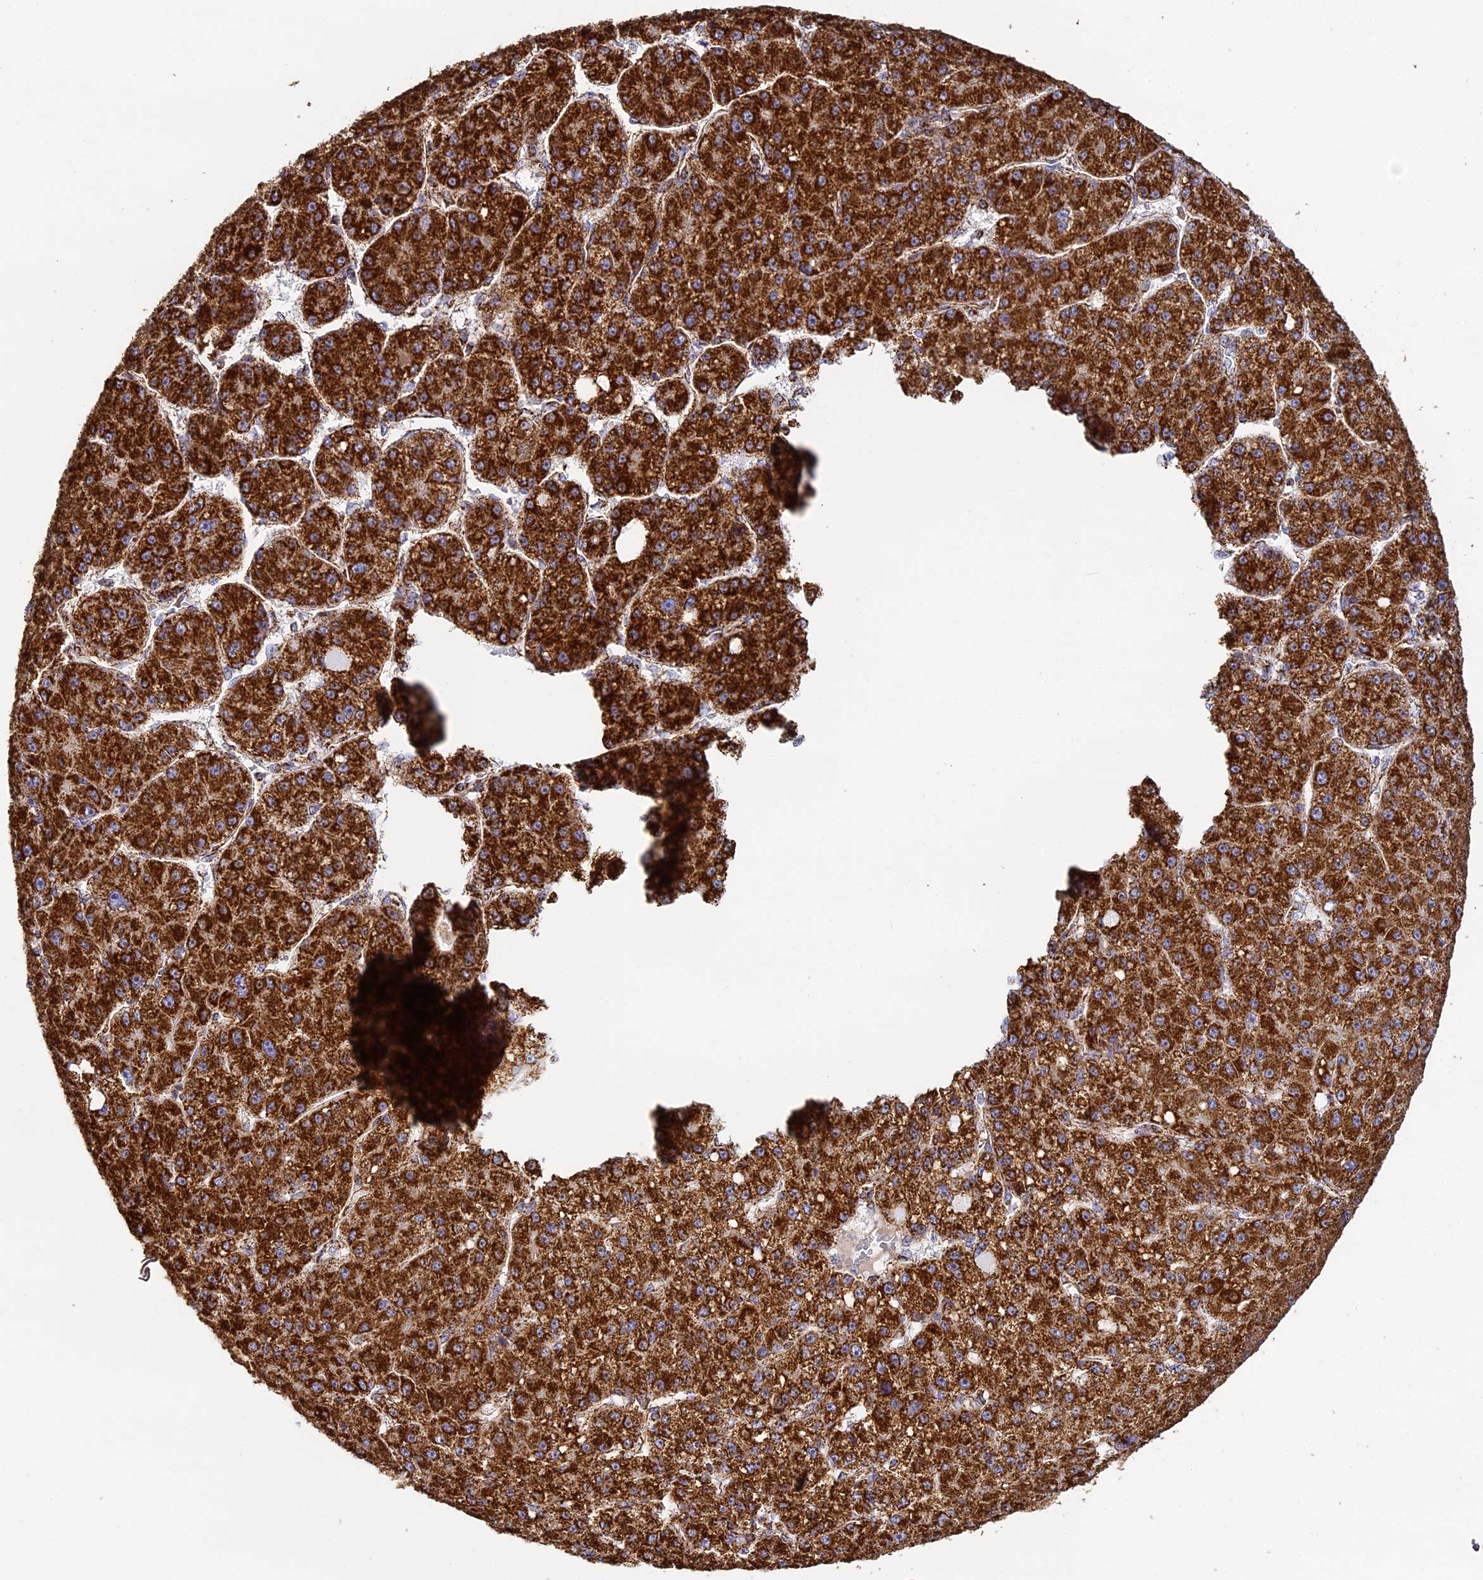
{"staining": {"intensity": "strong", "quantity": ">75%", "location": "cytoplasmic/membranous"}, "tissue": "liver cancer", "cell_type": "Tumor cells", "image_type": "cancer", "snomed": [{"axis": "morphology", "description": "Carcinoma, Hepatocellular, NOS"}, {"axis": "topography", "description": "Liver"}], "caption": "Approximately >75% of tumor cells in human hepatocellular carcinoma (liver) demonstrate strong cytoplasmic/membranous protein positivity as visualized by brown immunohistochemical staining.", "gene": "STK17A", "patient": {"sex": "male", "age": 67}}